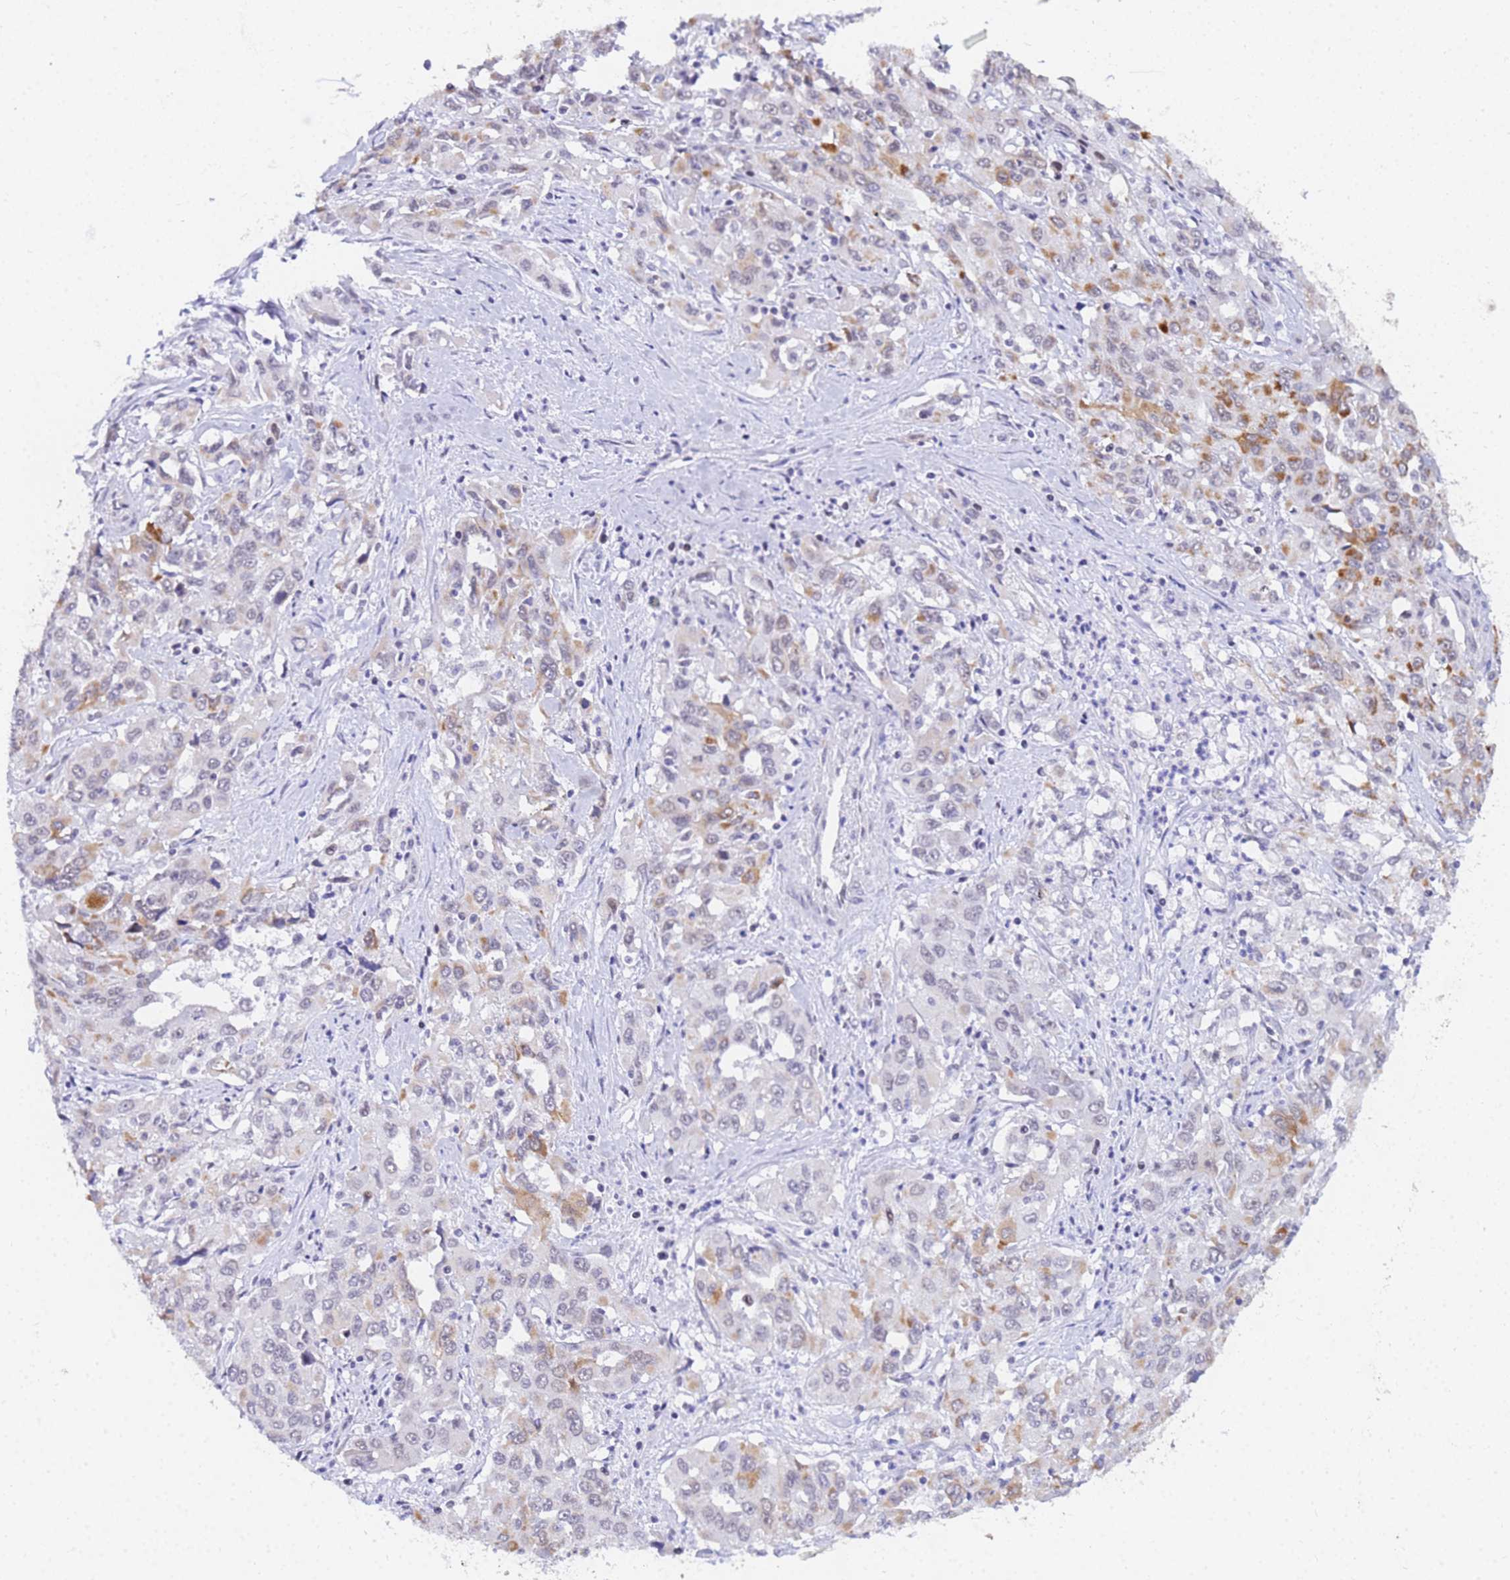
{"staining": {"intensity": "moderate", "quantity": "<25%", "location": "cytoplasmic/membranous"}, "tissue": "liver cancer", "cell_type": "Tumor cells", "image_type": "cancer", "snomed": [{"axis": "morphology", "description": "Carcinoma, Hepatocellular, NOS"}, {"axis": "topography", "description": "Liver"}], "caption": "Tumor cells exhibit low levels of moderate cytoplasmic/membranous positivity in approximately <25% of cells in human liver cancer (hepatocellular carcinoma).", "gene": "CKMT1A", "patient": {"sex": "male", "age": 63}}